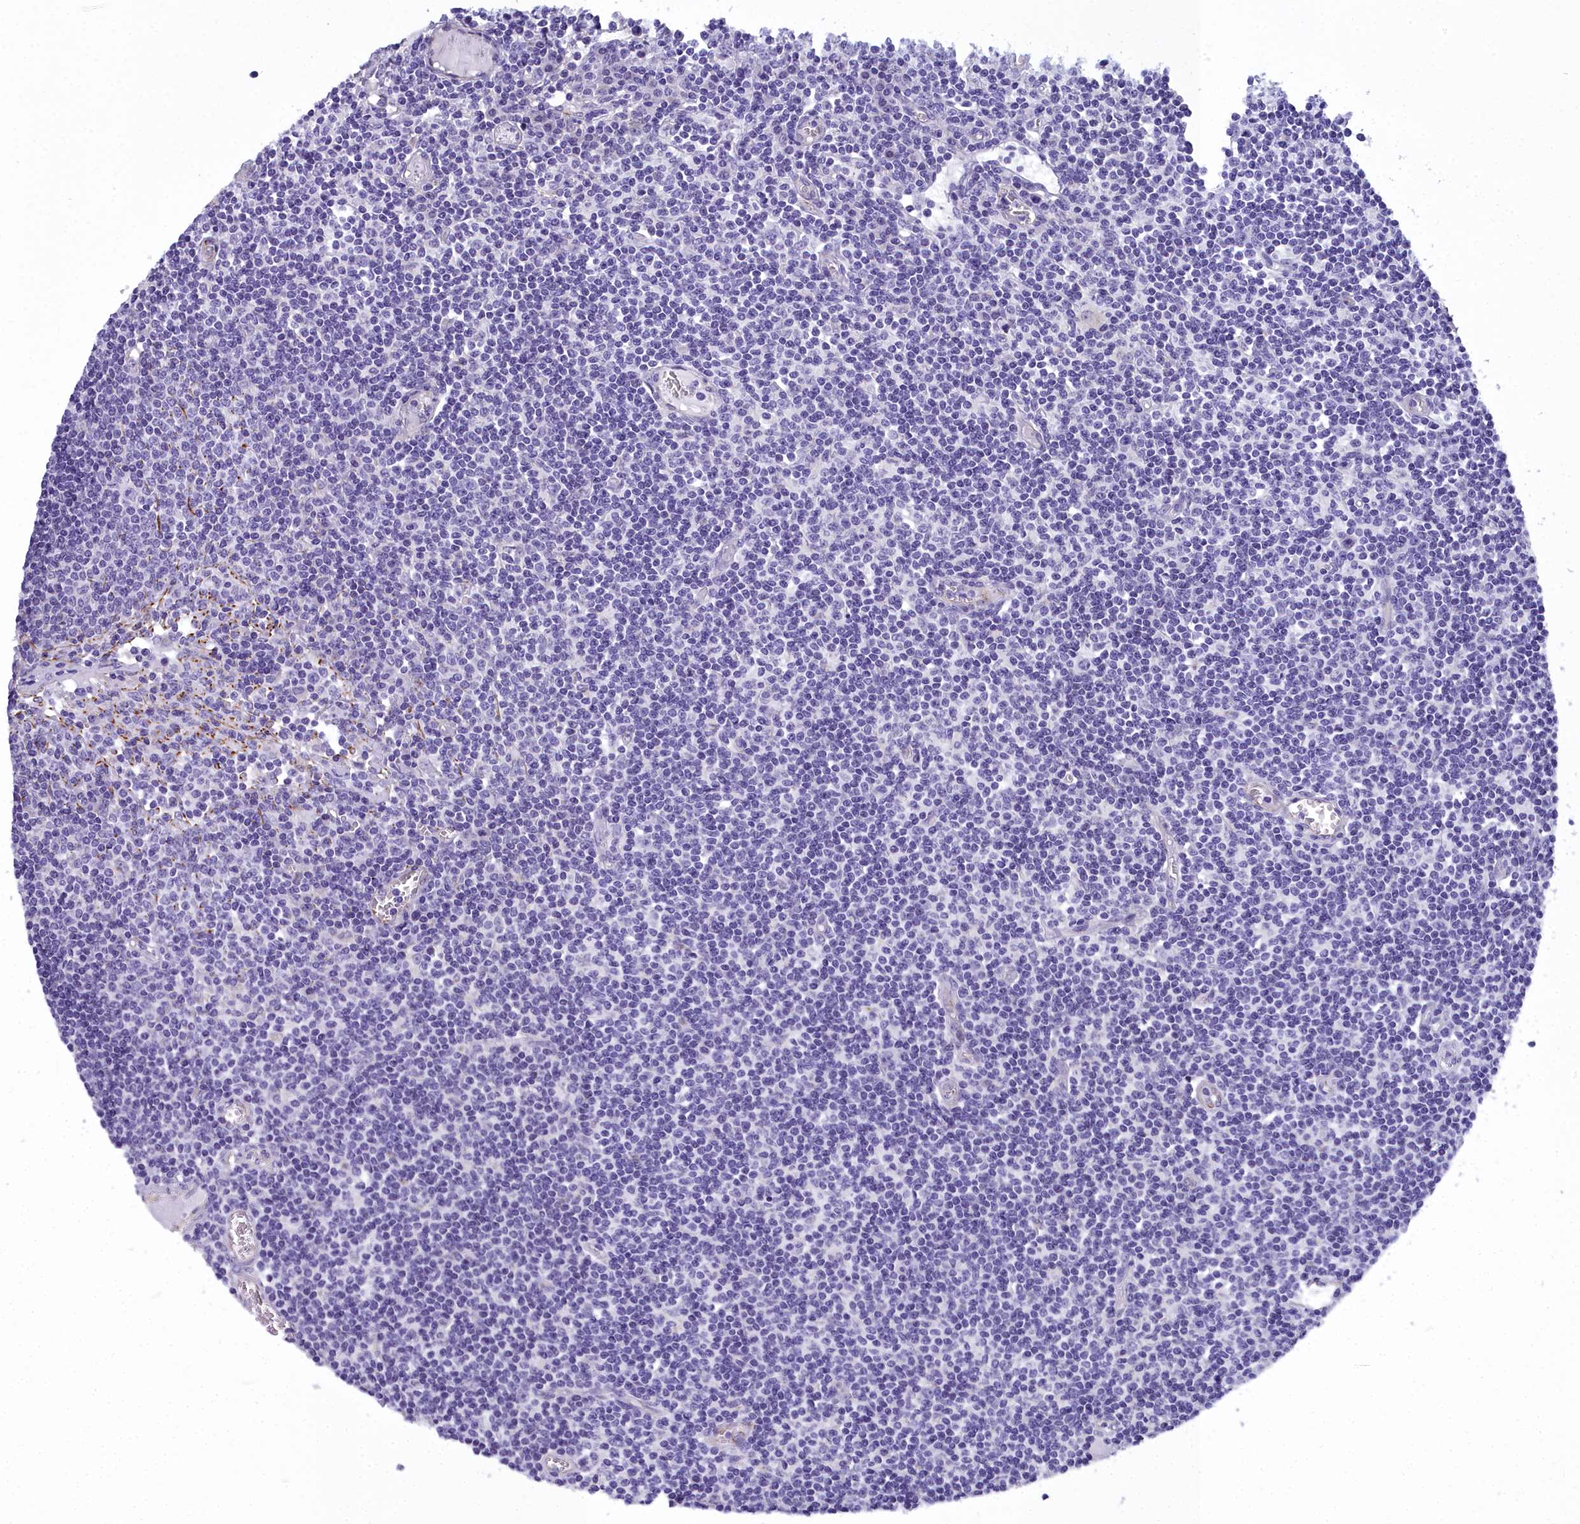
{"staining": {"intensity": "negative", "quantity": "none", "location": "none"}, "tissue": "lymph node", "cell_type": "Germinal center cells", "image_type": "normal", "snomed": [{"axis": "morphology", "description": "Normal tissue, NOS"}, {"axis": "topography", "description": "Lymph node"}], "caption": "The histopathology image exhibits no significant expression in germinal center cells of lymph node. (DAB (3,3'-diaminobenzidine) IHC, high magnification).", "gene": "TIMM22", "patient": {"sex": "female", "age": 55}}